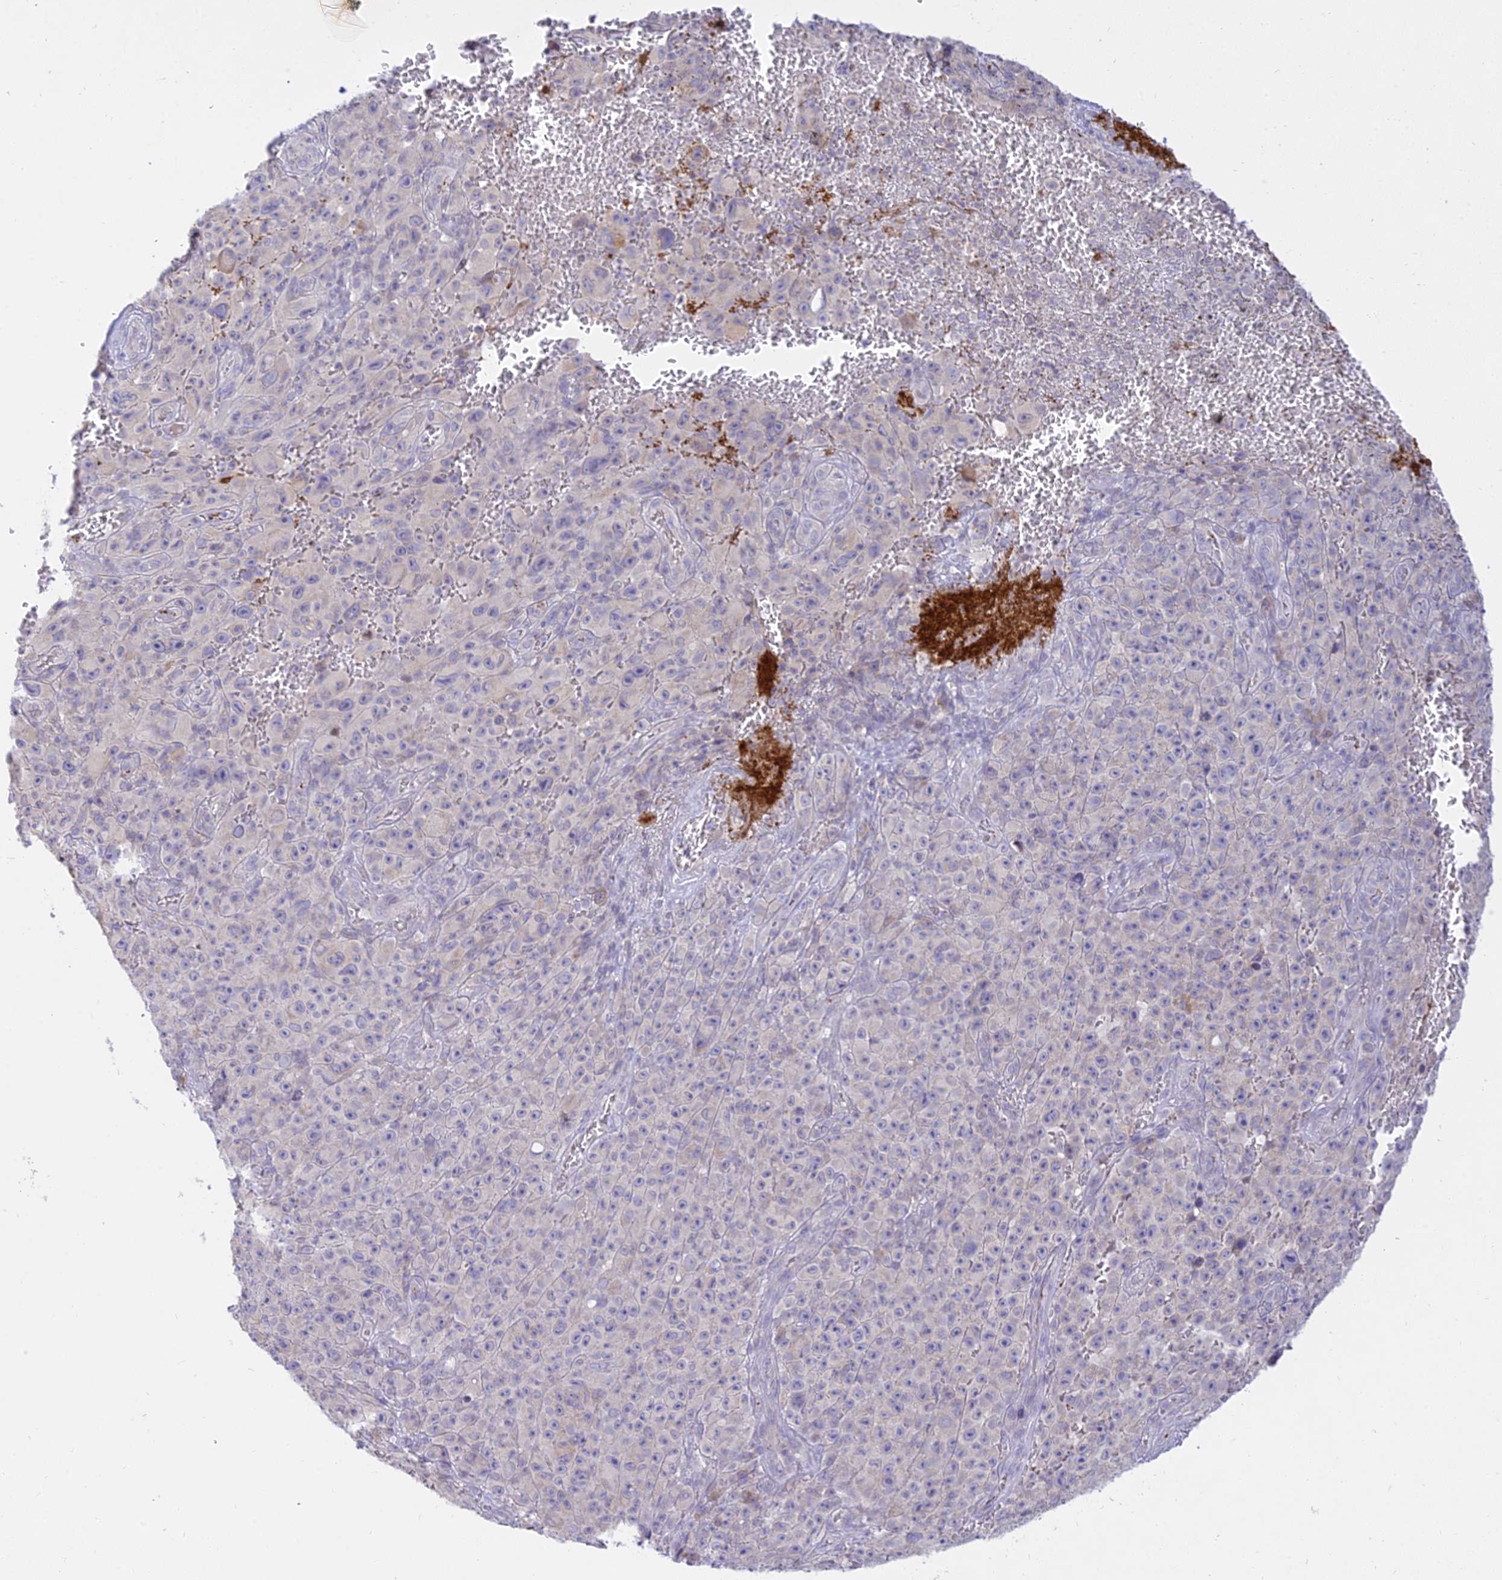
{"staining": {"intensity": "negative", "quantity": "none", "location": "none"}, "tissue": "melanoma", "cell_type": "Tumor cells", "image_type": "cancer", "snomed": [{"axis": "morphology", "description": "Malignant melanoma, NOS"}, {"axis": "topography", "description": "Skin"}], "caption": "DAB (3,3'-diaminobenzidine) immunohistochemical staining of malignant melanoma exhibits no significant expression in tumor cells. (Stains: DAB (3,3'-diaminobenzidine) immunohistochemistry (IHC) with hematoxylin counter stain, Microscopy: brightfield microscopy at high magnification).", "gene": "TMEM40", "patient": {"sex": "female", "age": 82}}